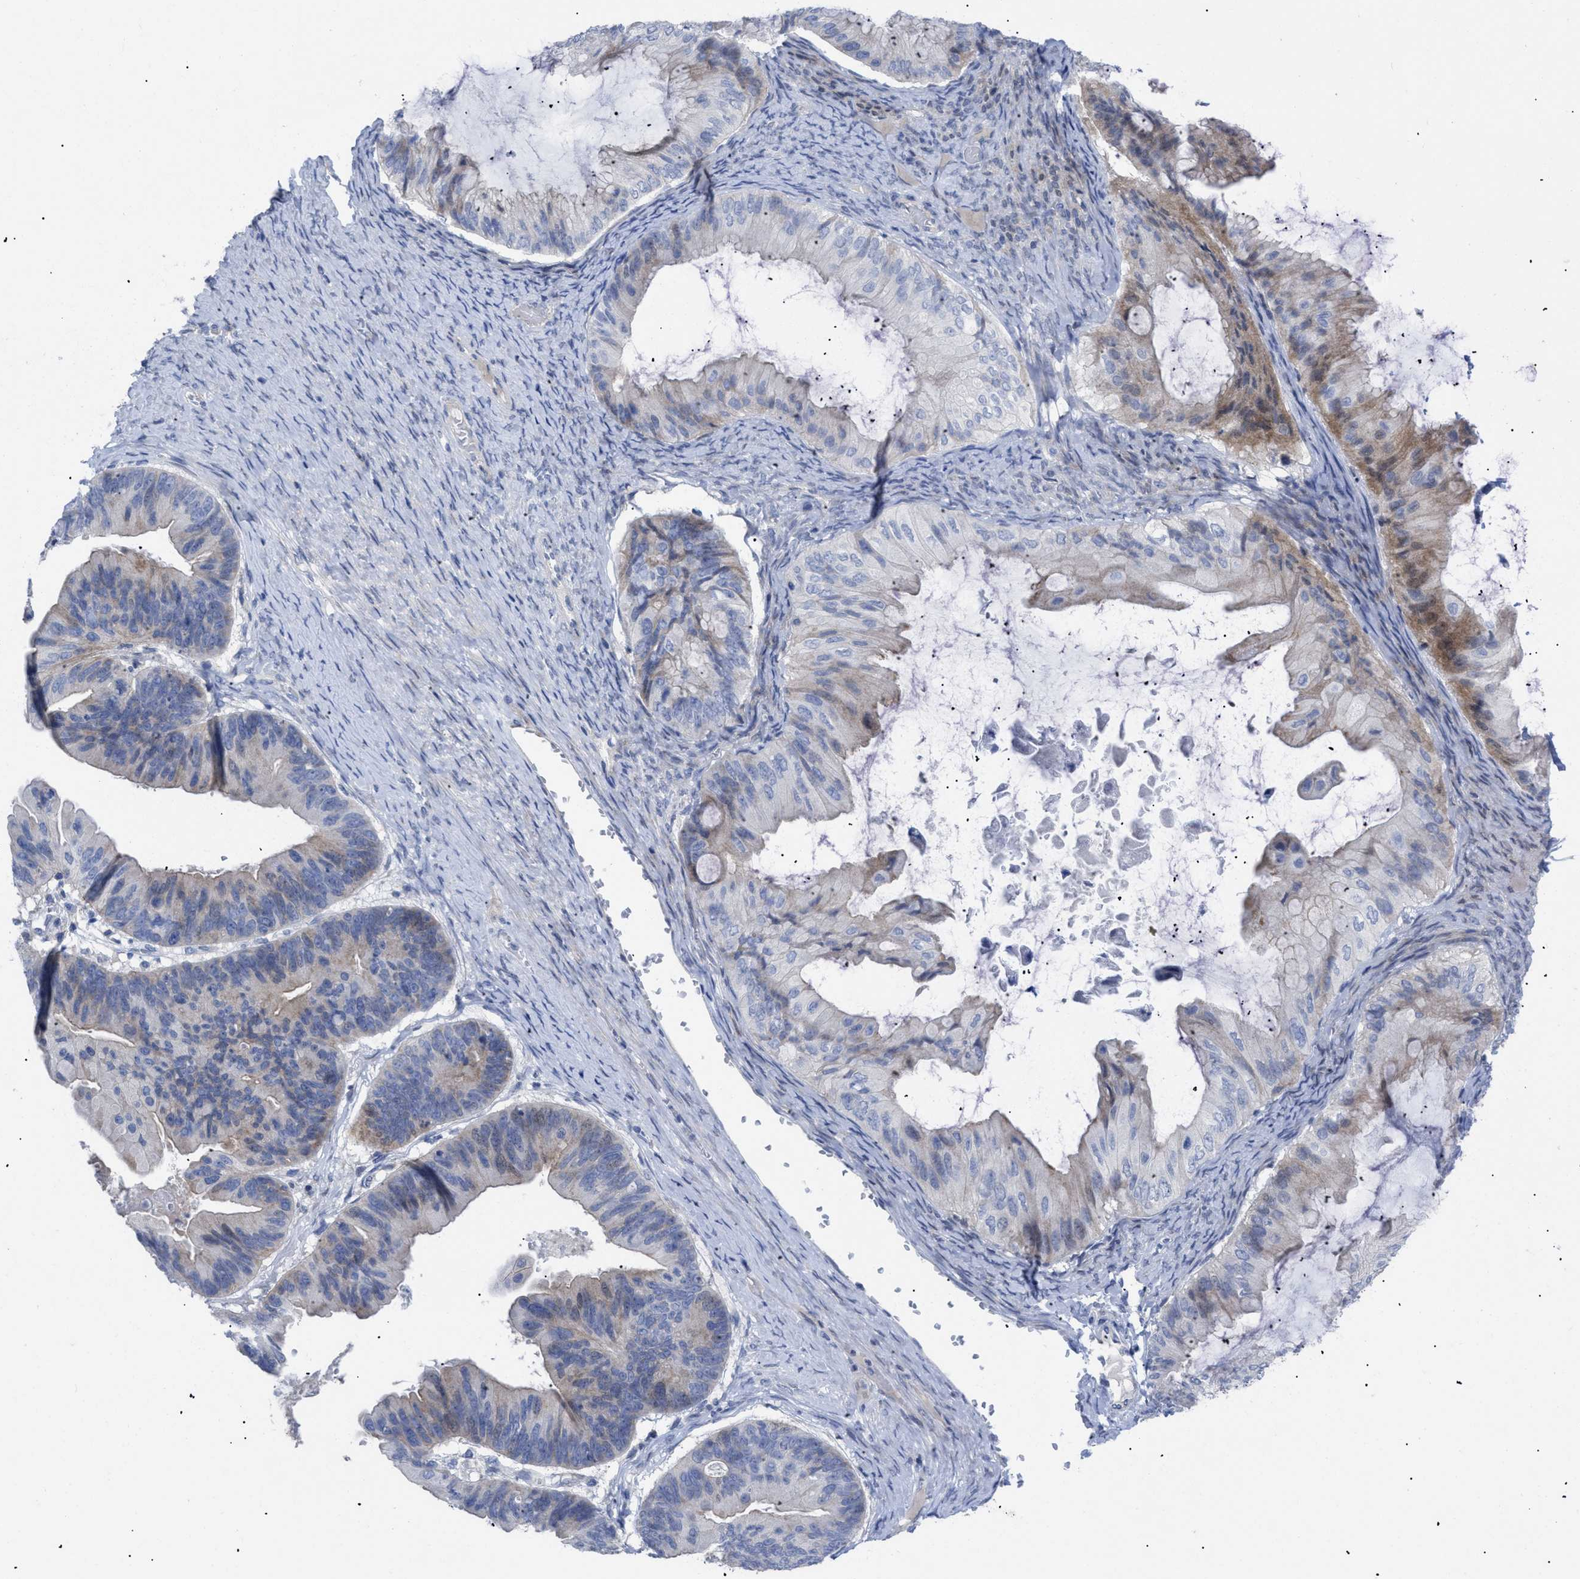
{"staining": {"intensity": "moderate", "quantity": "25%-75%", "location": "cytoplasmic/membranous"}, "tissue": "ovarian cancer", "cell_type": "Tumor cells", "image_type": "cancer", "snomed": [{"axis": "morphology", "description": "Cystadenocarcinoma, mucinous, NOS"}, {"axis": "topography", "description": "Ovary"}], "caption": "Human ovarian cancer stained with a brown dye reveals moderate cytoplasmic/membranous positive staining in approximately 25%-75% of tumor cells.", "gene": "CAV3", "patient": {"sex": "female", "age": 61}}